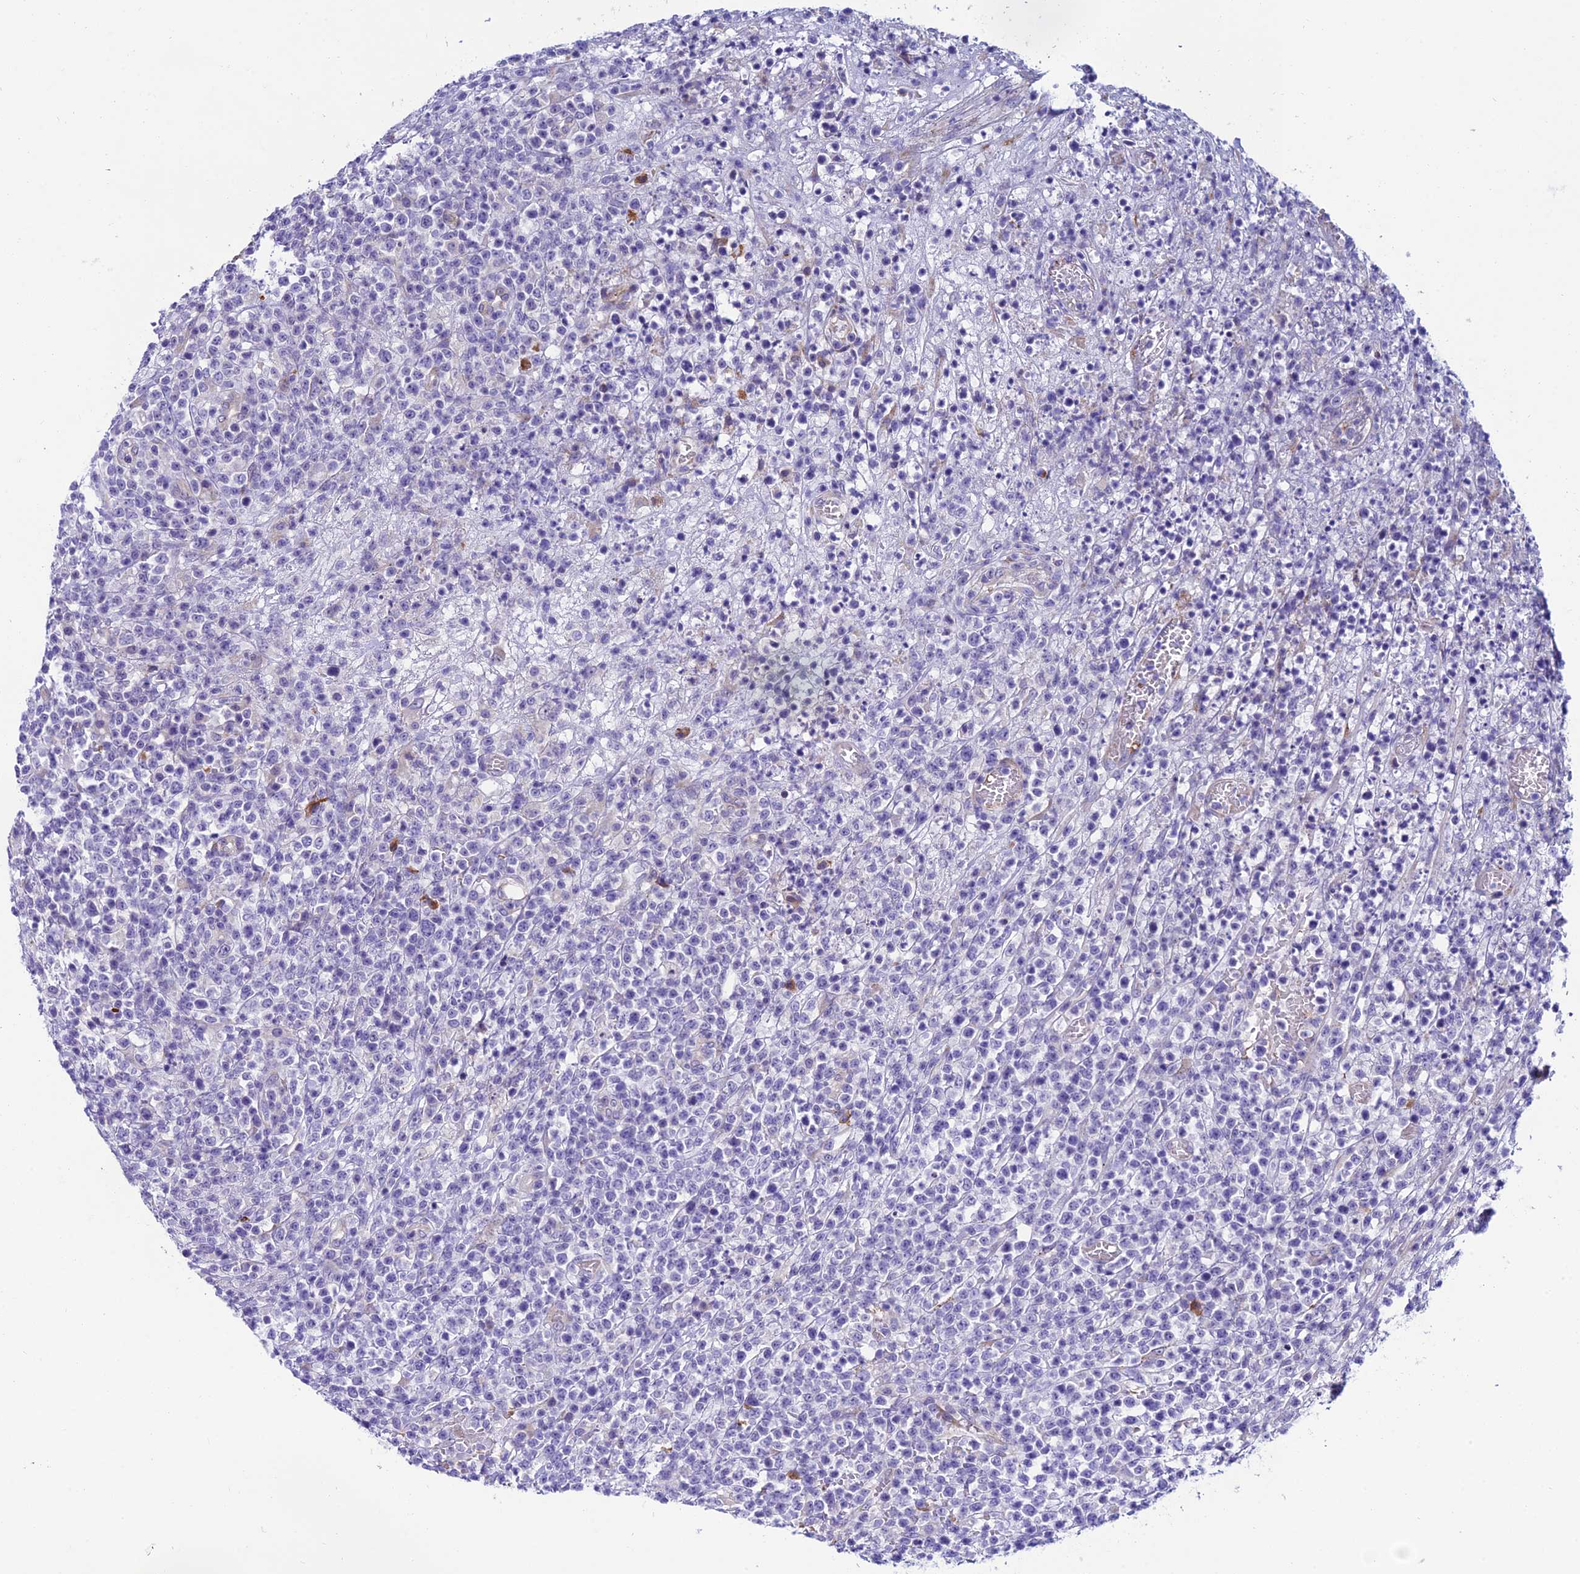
{"staining": {"intensity": "negative", "quantity": "none", "location": "none"}, "tissue": "lymphoma", "cell_type": "Tumor cells", "image_type": "cancer", "snomed": [{"axis": "morphology", "description": "Malignant lymphoma, non-Hodgkin's type, High grade"}, {"axis": "topography", "description": "Colon"}], "caption": "Human lymphoma stained for a protein using immunohistochemistry (IHC) displays no positivity in tumor cells.", "gene": "MACIR", "patient": {"sex": "female", "age": 53}}